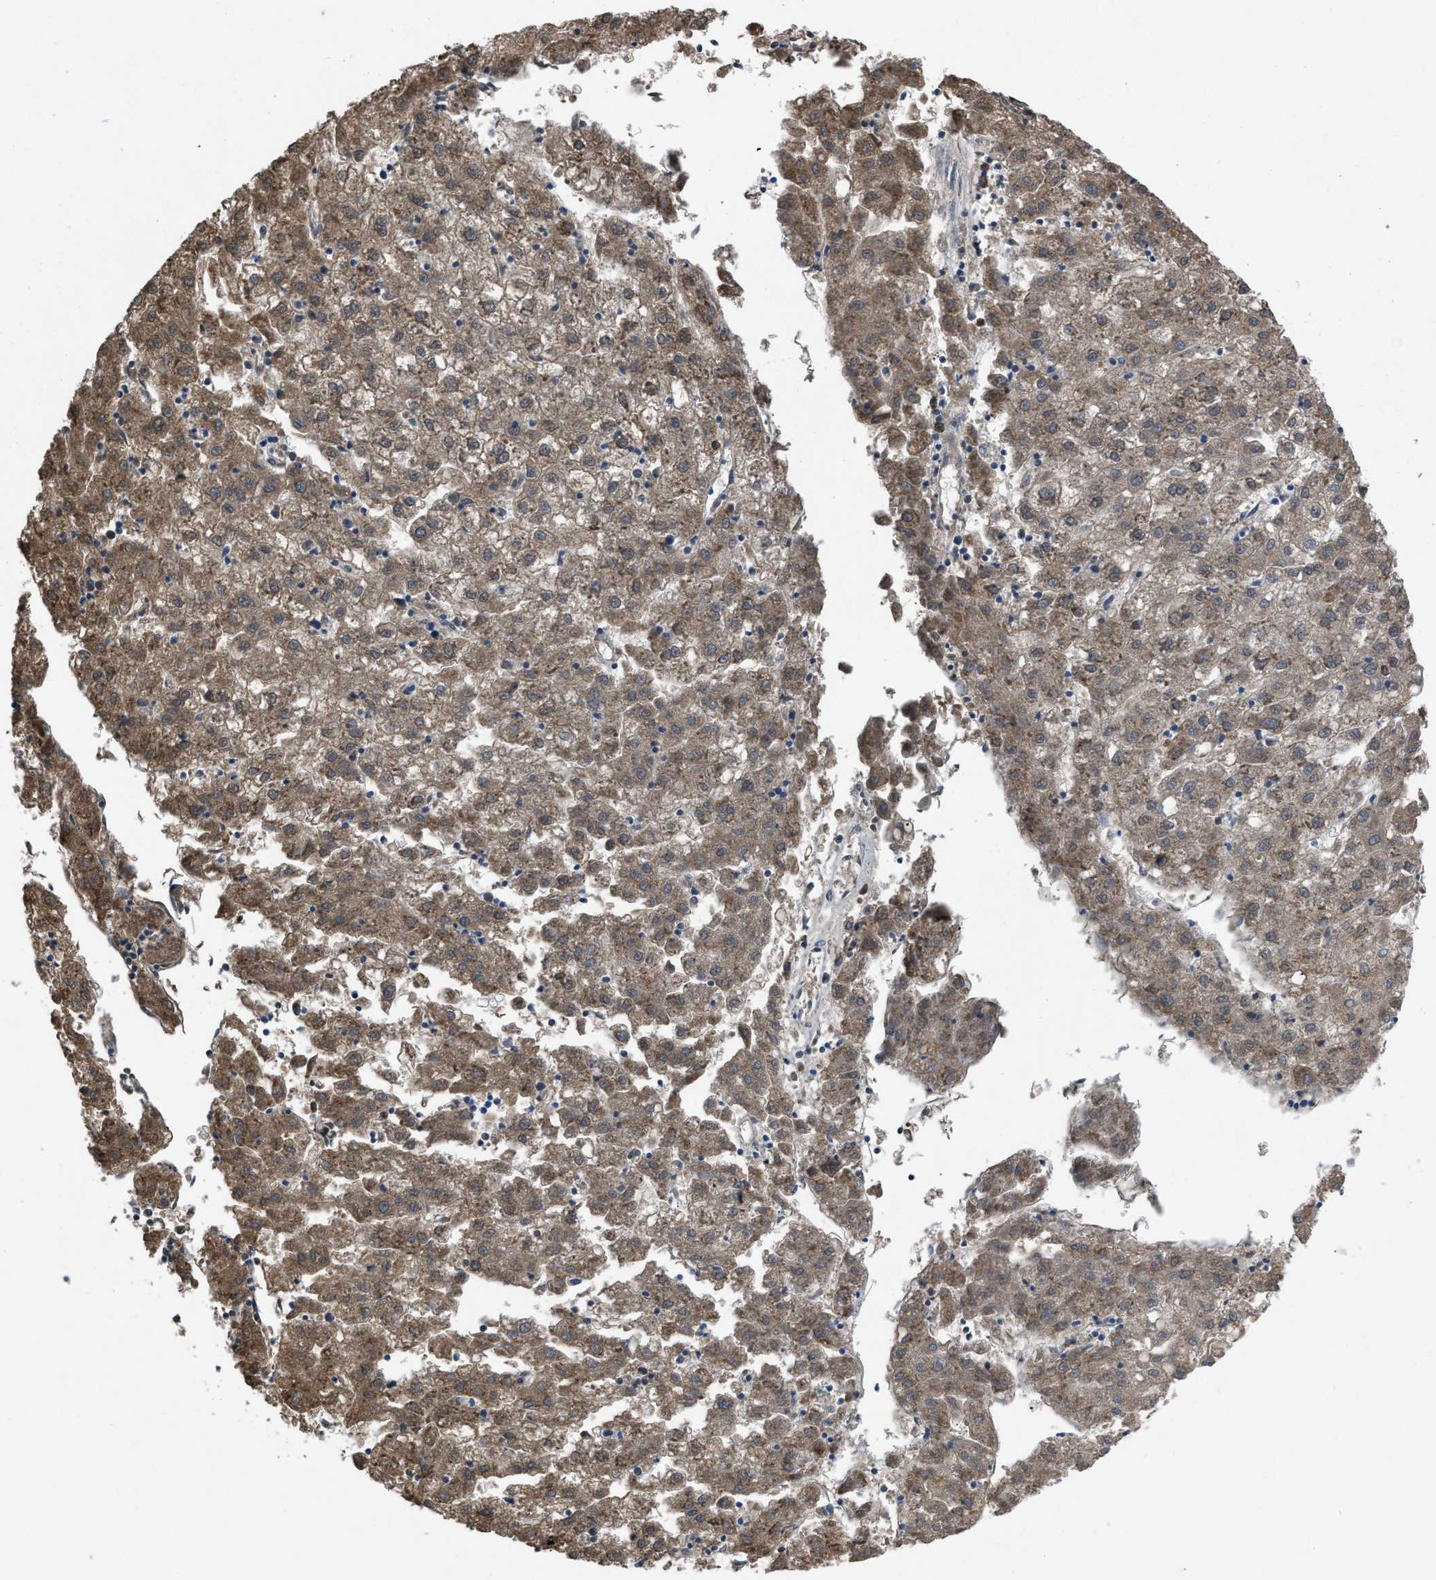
{"staining": {"intensity": "moderate", "quantity": ">75%", "location": "cytoplasmic/membranous"}, "tissue": "liver cancer", "cell_type": "Tumor cells", "image_type": "cancer", "snomed": [{"axis": "morphology", "description": "Carcinoma, Hepatocellular, NOS"}, {"axis": "topography", "description": "Liver"}], "caption": "Liver cancer stained with DAB IHC demonstrates medium levels of moderate cytoplasmic/membranous staining in about >75% of tumor cells. The staining was performed using DAB, with brown indicating positive protein expression. Nuclei are stained blue with hematoxylin.", "gene": "DOLPP1", "patient": {"sex": "male", "age": 72}}